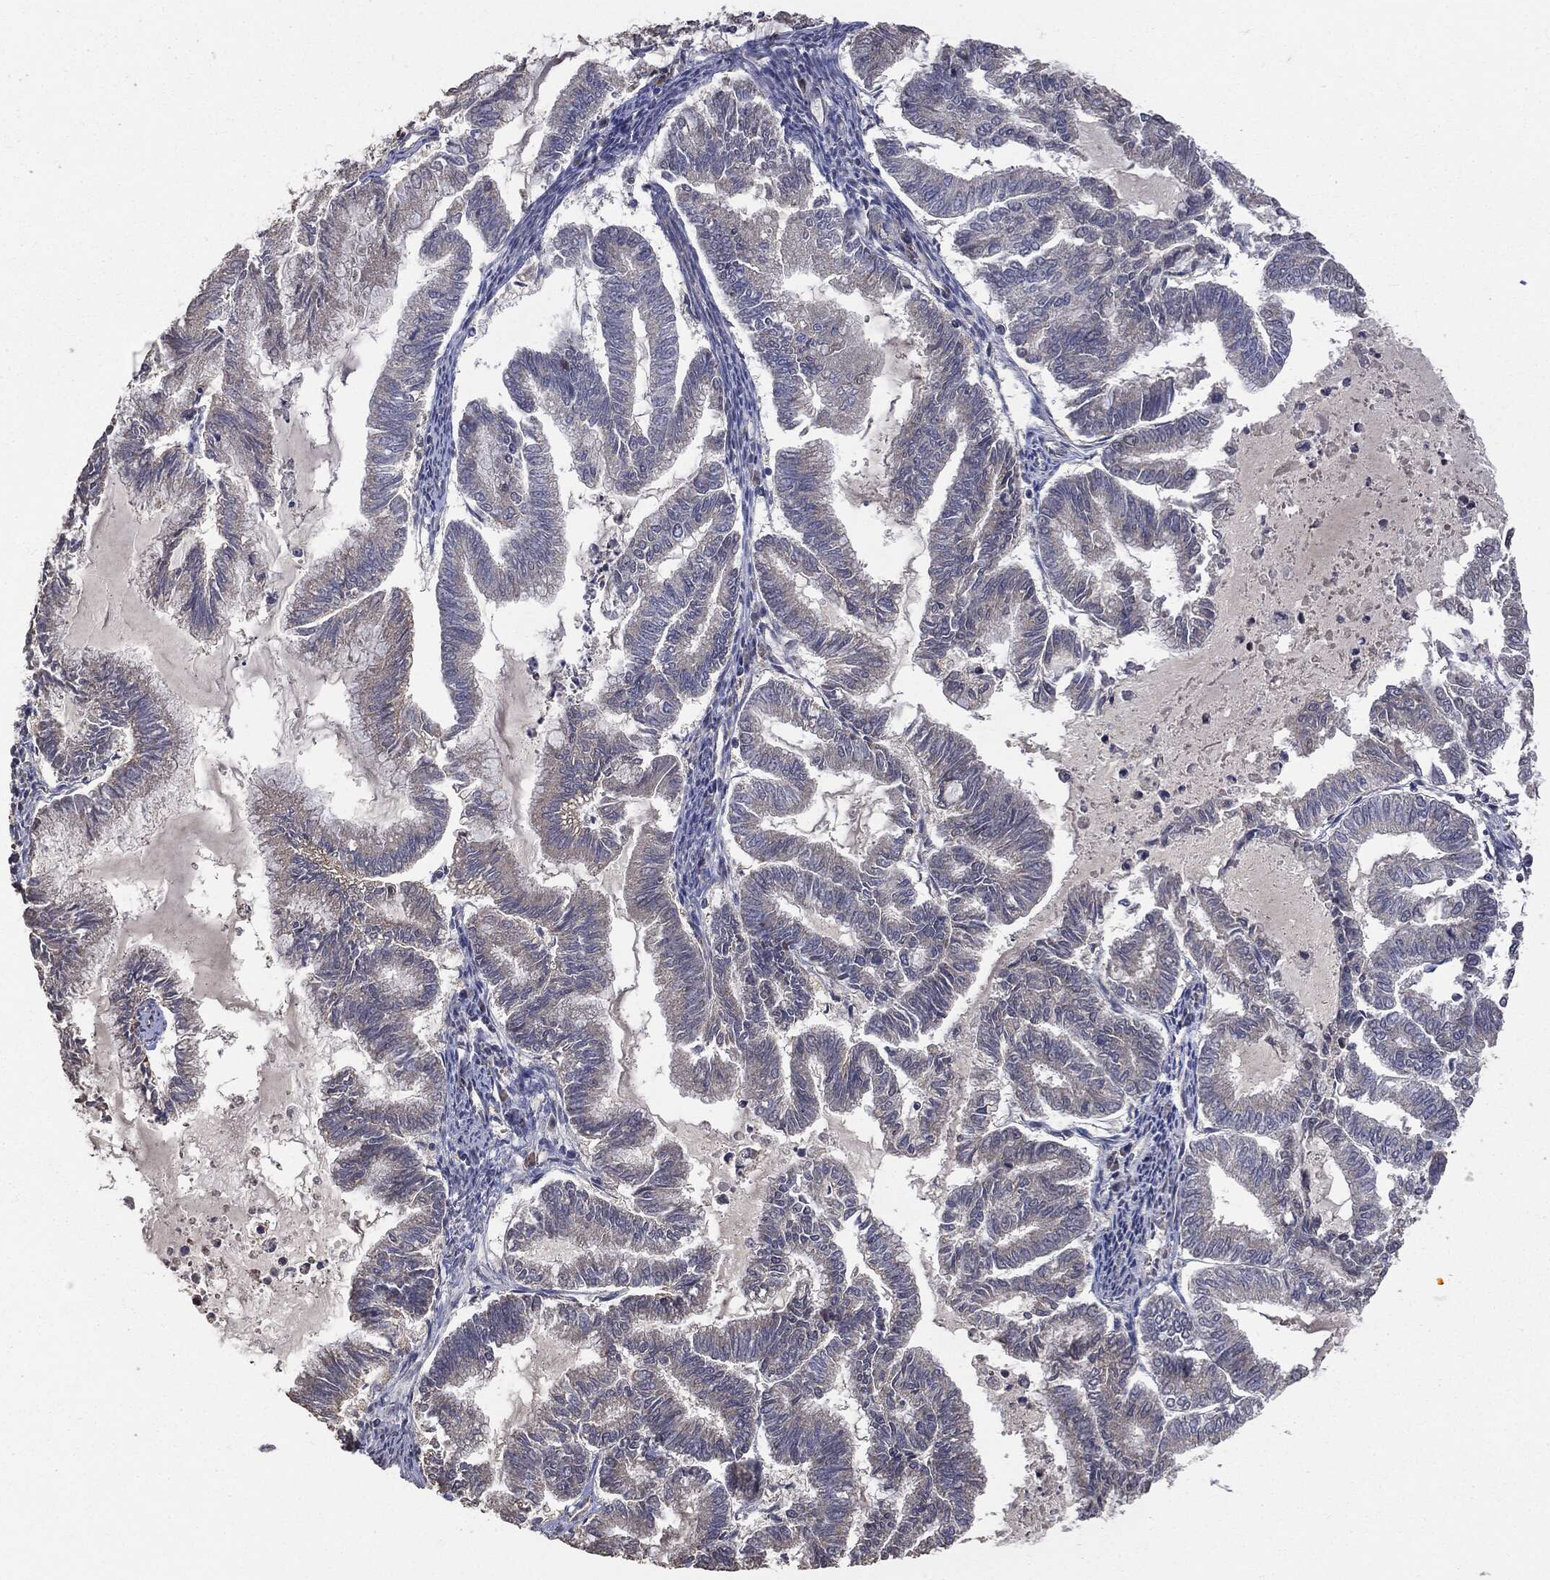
{"staining": {"intensity": "negative", "quantity": "none", "location": "none"}, "tissue": "endometrial cancer", "cell_type": "Tumor cells", "image_type": "cancer", "snomed": [{"axis": "morphology", "description": "Adenocarcinoma, NOS"}, {"axis": "topography", "description": "Endometrium"}], "caption": "Immunohistochemical staining of human endometrial adenocarcinoma reveals no significant expression in tumor cells.", "gene": "MTOR", "patient": {"sex": "female", "age": 79}}